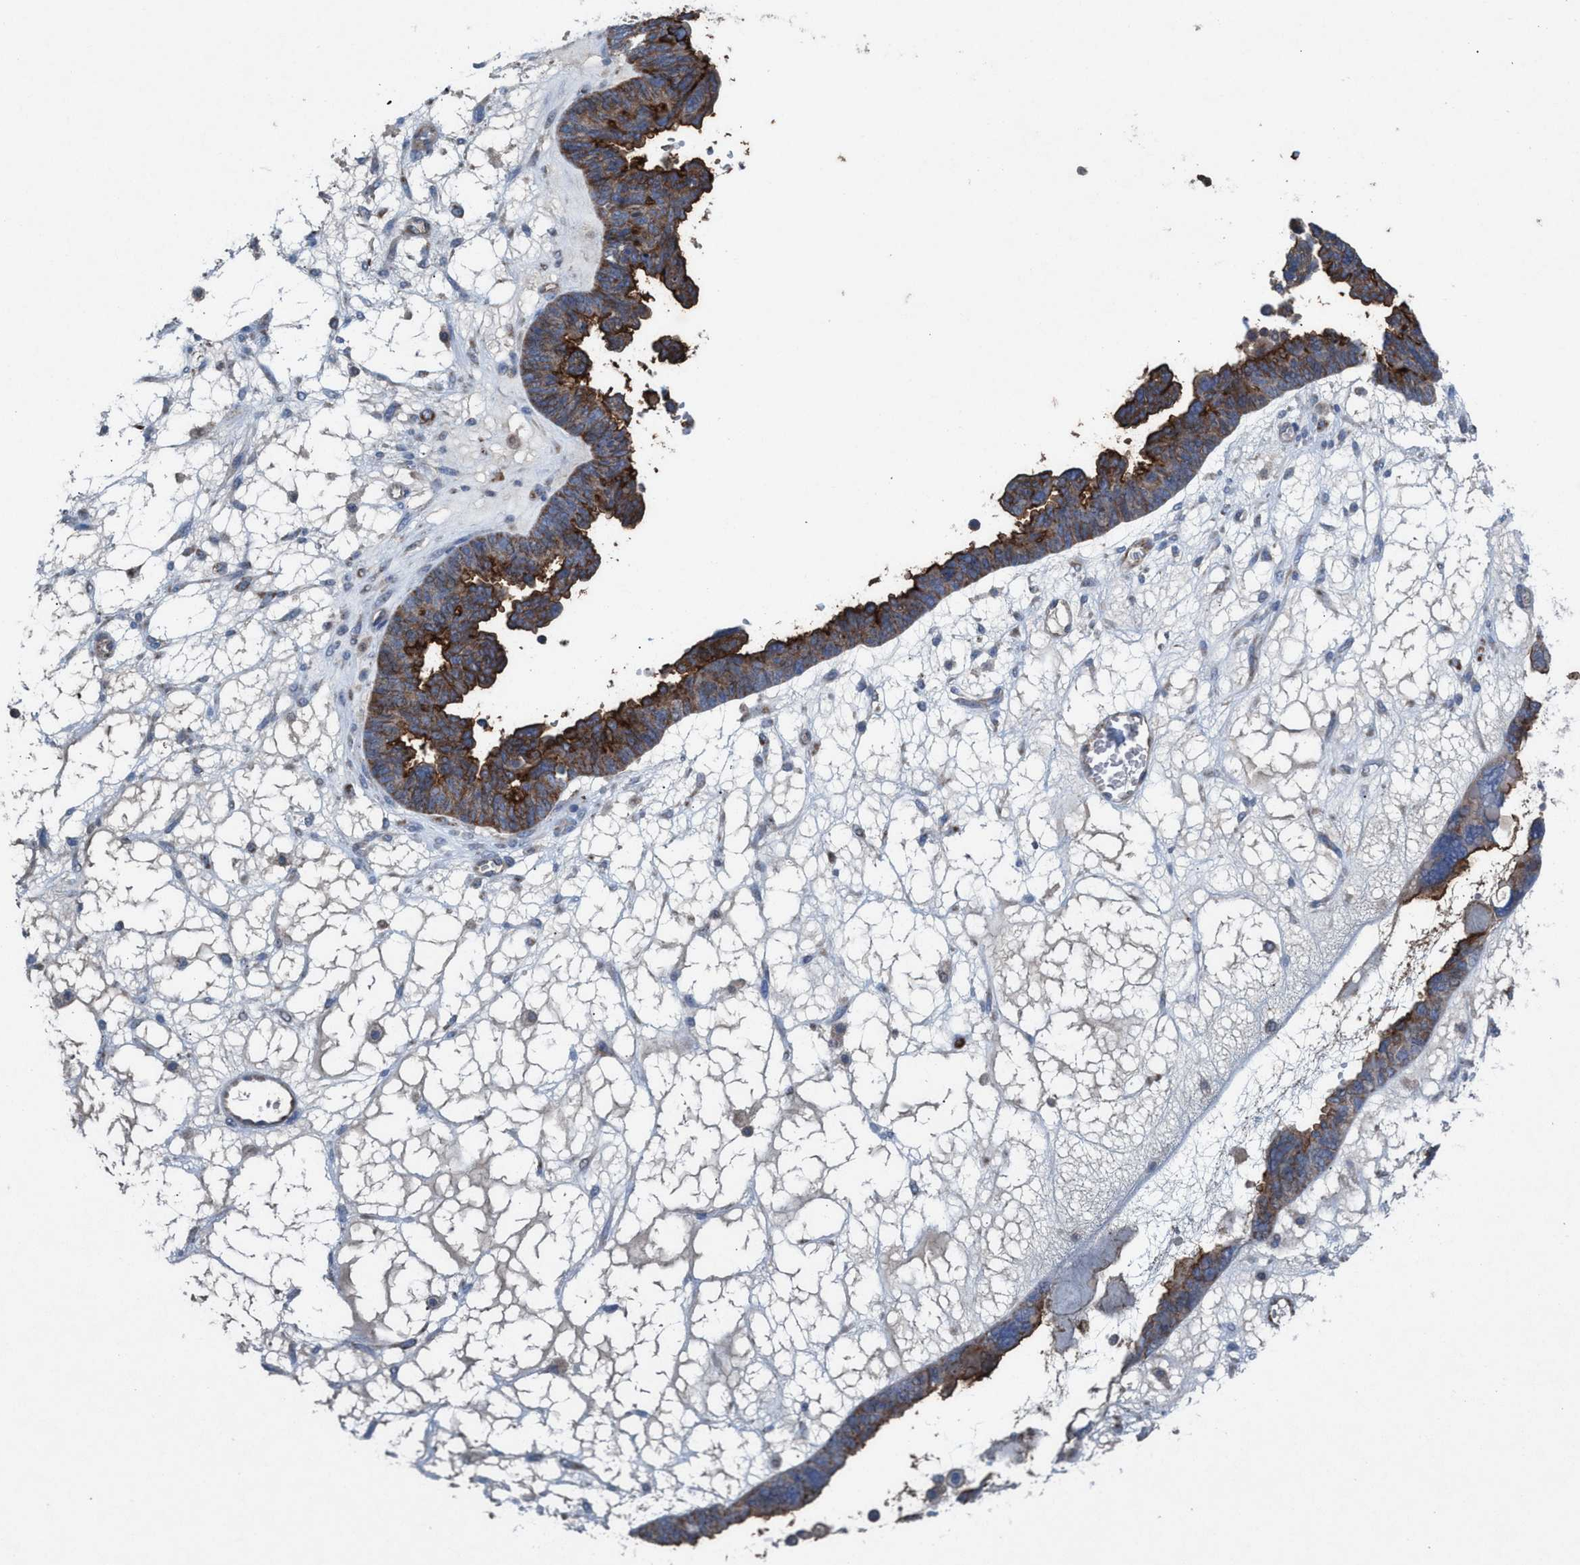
{"staining": {"intensity": "strong", "quantity": ">75%", "location": "cytoplasmic/membranous"}, "tissue": "ovarian cancer", "cell_type": "Tumor cells", "image_type": "cancer", "snomed": [{"axis": "morphology", "description": "Cystadenocarcinoma, serous, NOS"}, {"axis": "topography", "description": "Ovary"}], "caption": "Immunohistochemical staining of human serous cystadenocarcinoma (ovarian) demonstrates strong cytoplasmic/membranous protein positivity in approximately >75% of tumor cells.", "gene": "MRM1", "patient": {"sex": "female", "age": 79}}